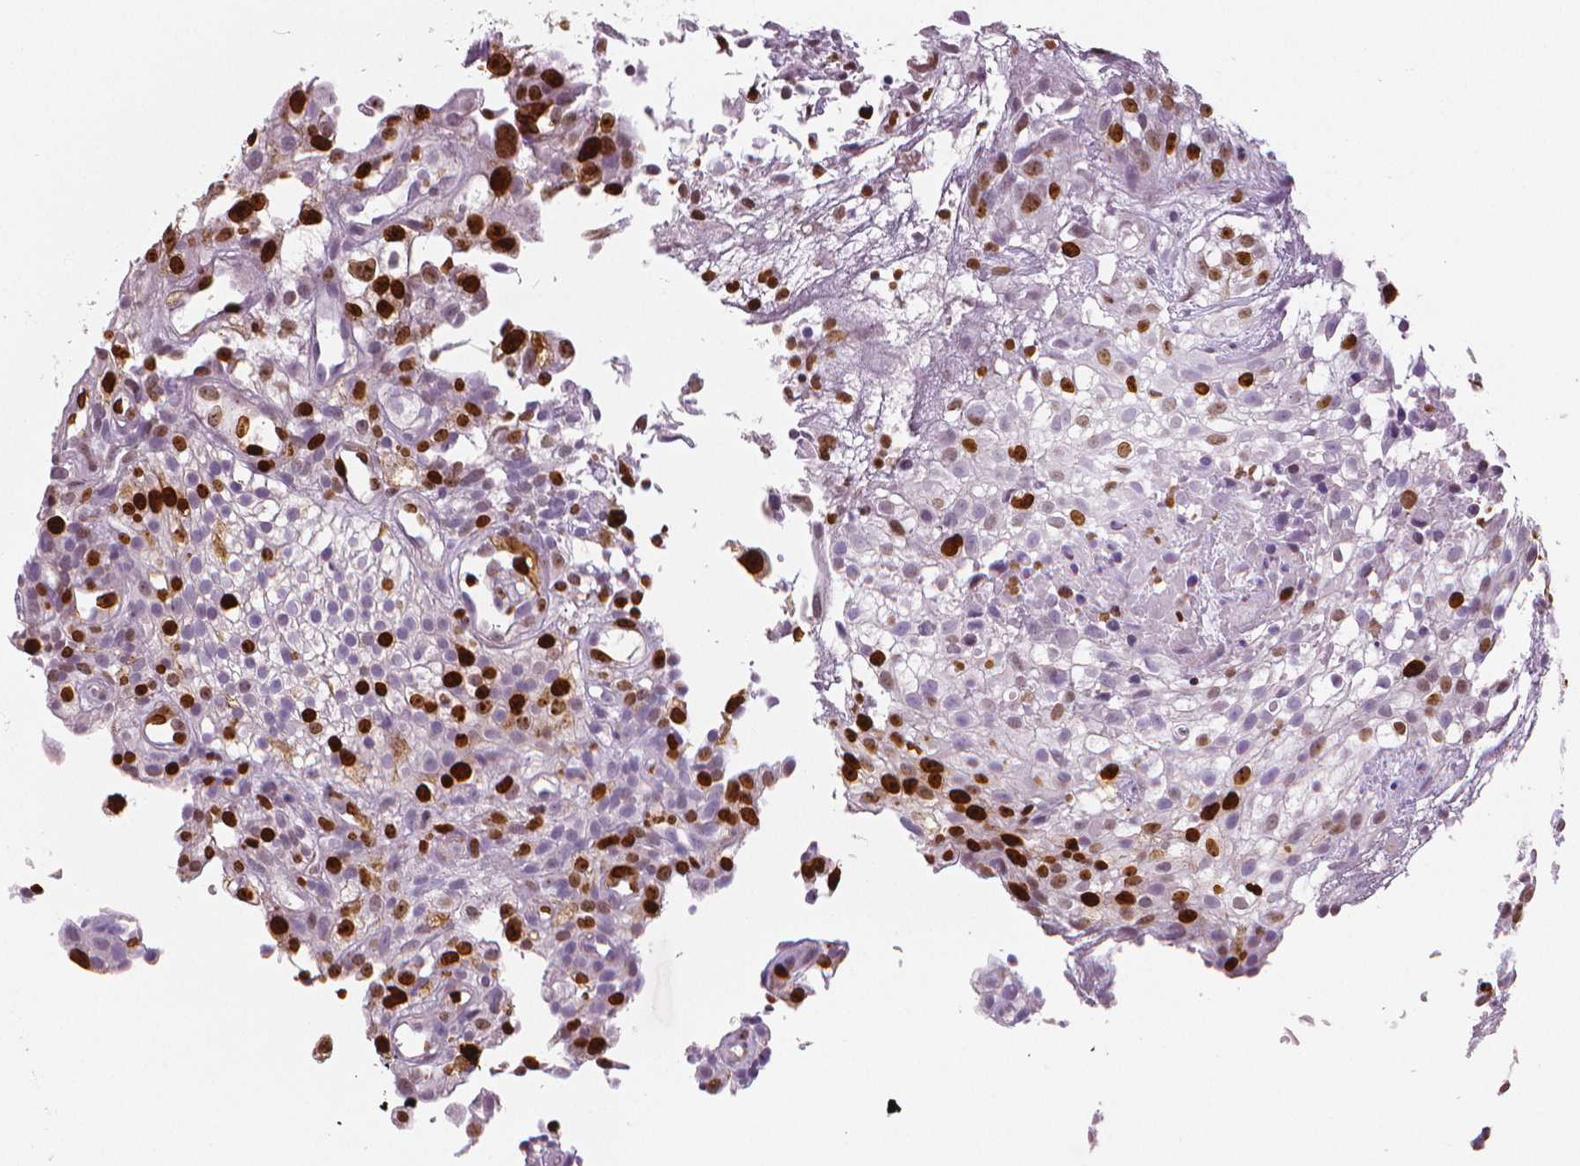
{"staining": {"intensity": "strong", "quantity": "<25%", "location": "nuclear"}, "tissue": "urothelial cancer", "cell_type": "Tumor cells", "image_type": "cancer", "snomed": [{"axis": "morphology", "description": "Urothelial carcinoma, High grade"}, {"axis": "topography", "description": "Urinary bladder"}], "caption": "The immunohistochemical stain labels strong nuclear expression in tumor cells of urothelial cancer tissue.", "gene": "MKI67", "patient": {"sex": "male", "age": 56}}